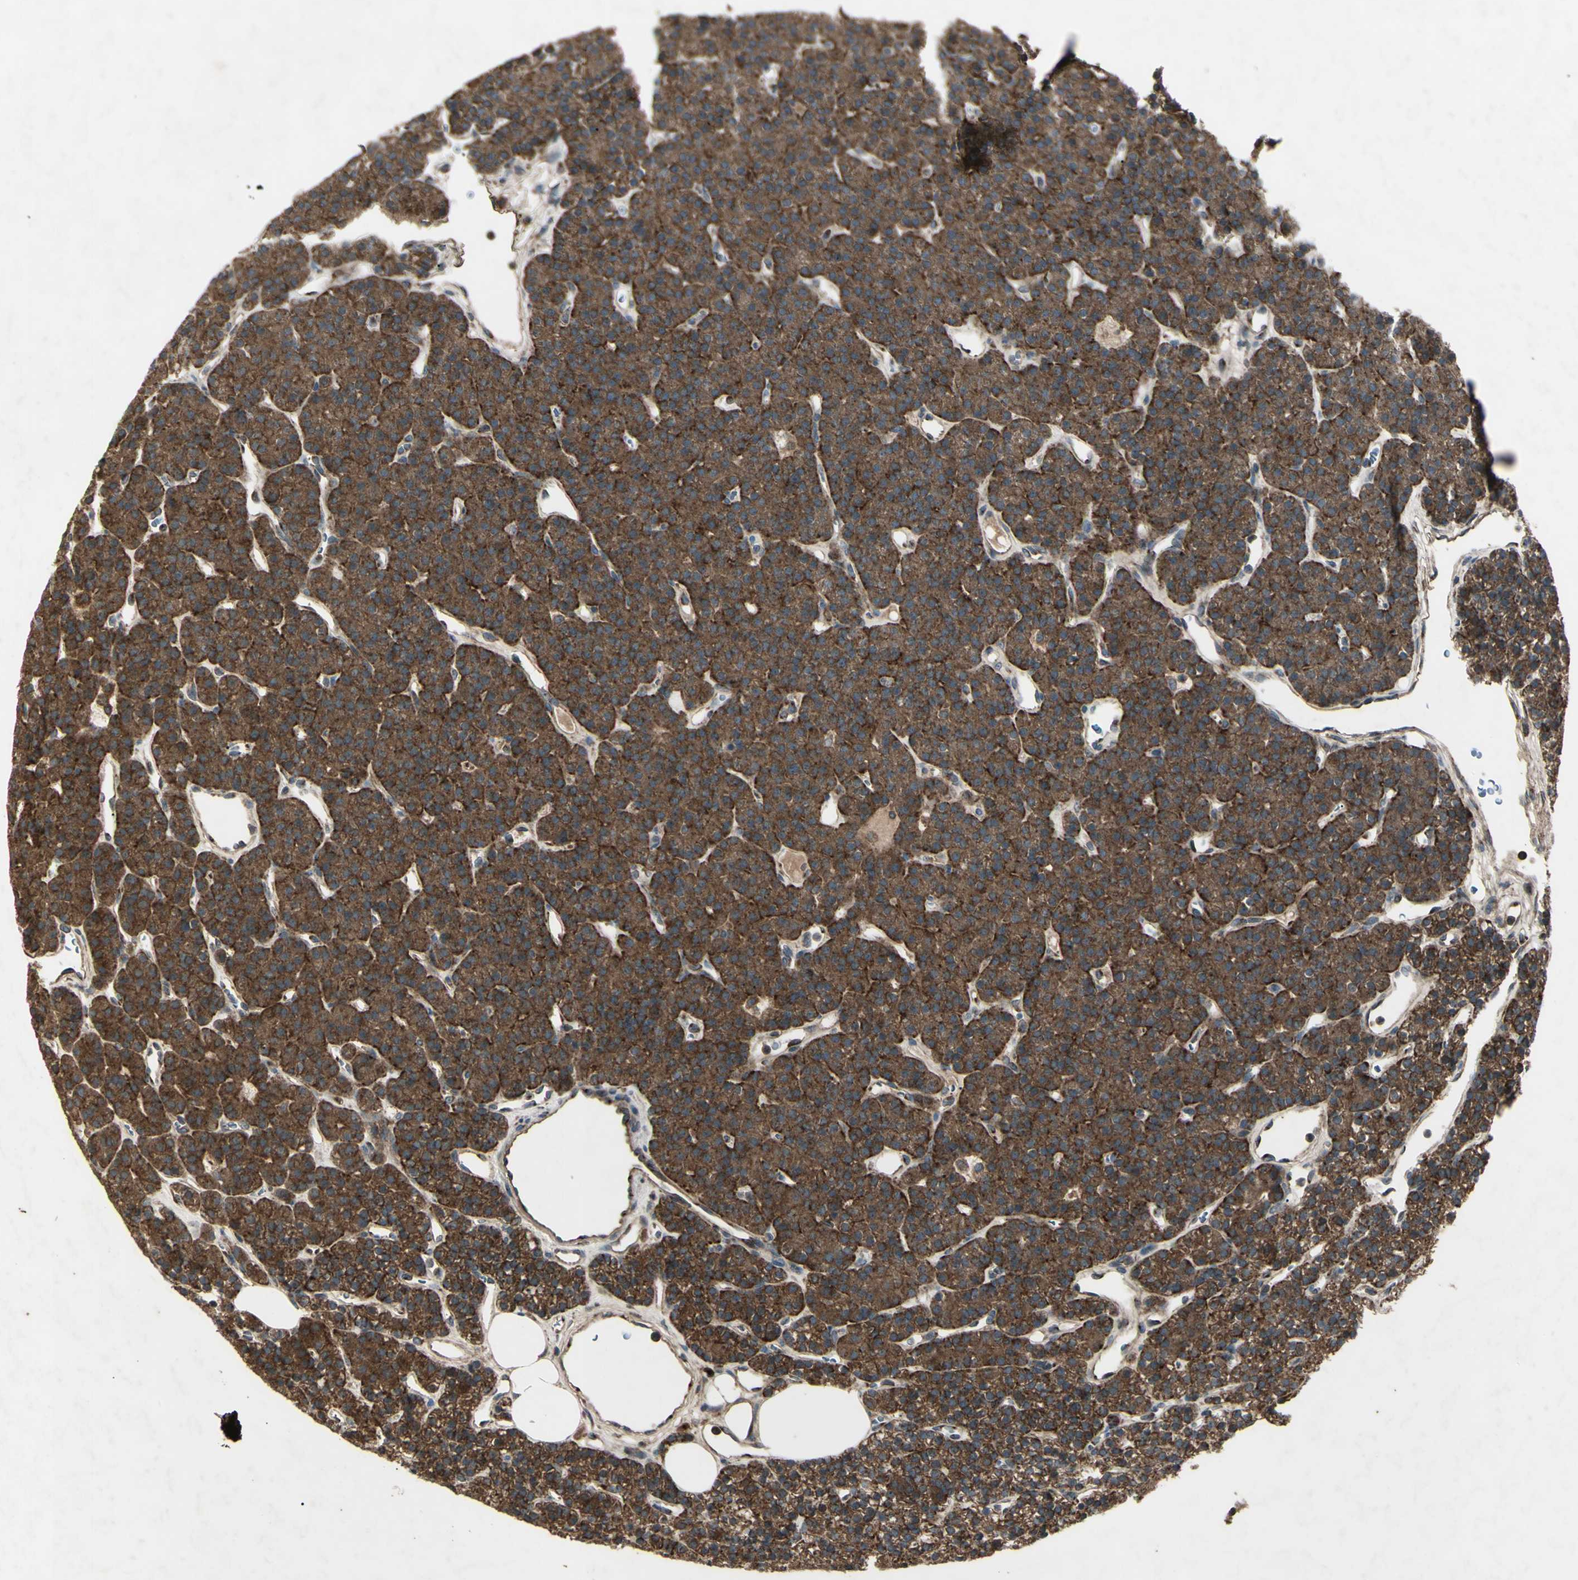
{"staining": {"intensity": "strong", "quantity": ">75%", "location": "cytoplasmic/membranous"}, "tissue": "parathyroid gland", "cell_type": "Glandular cells", "image_type": "normal", "snomed": [{"axis": "morphology", "description": "Normal tissue, NOS"}, {"axis": "morphology", "description": "Hyperplasia, NOS"}, {"axis": "topography", "description": "Parathyroid gland"}], "caption": "Human parathyroid gland stained for a protein (brown) shows strong cytoplasmic/membranous positive staining in about >75% of glandular cells.", "gene": "AP1G1", "patient": {"sex": "male", "age": 44}}